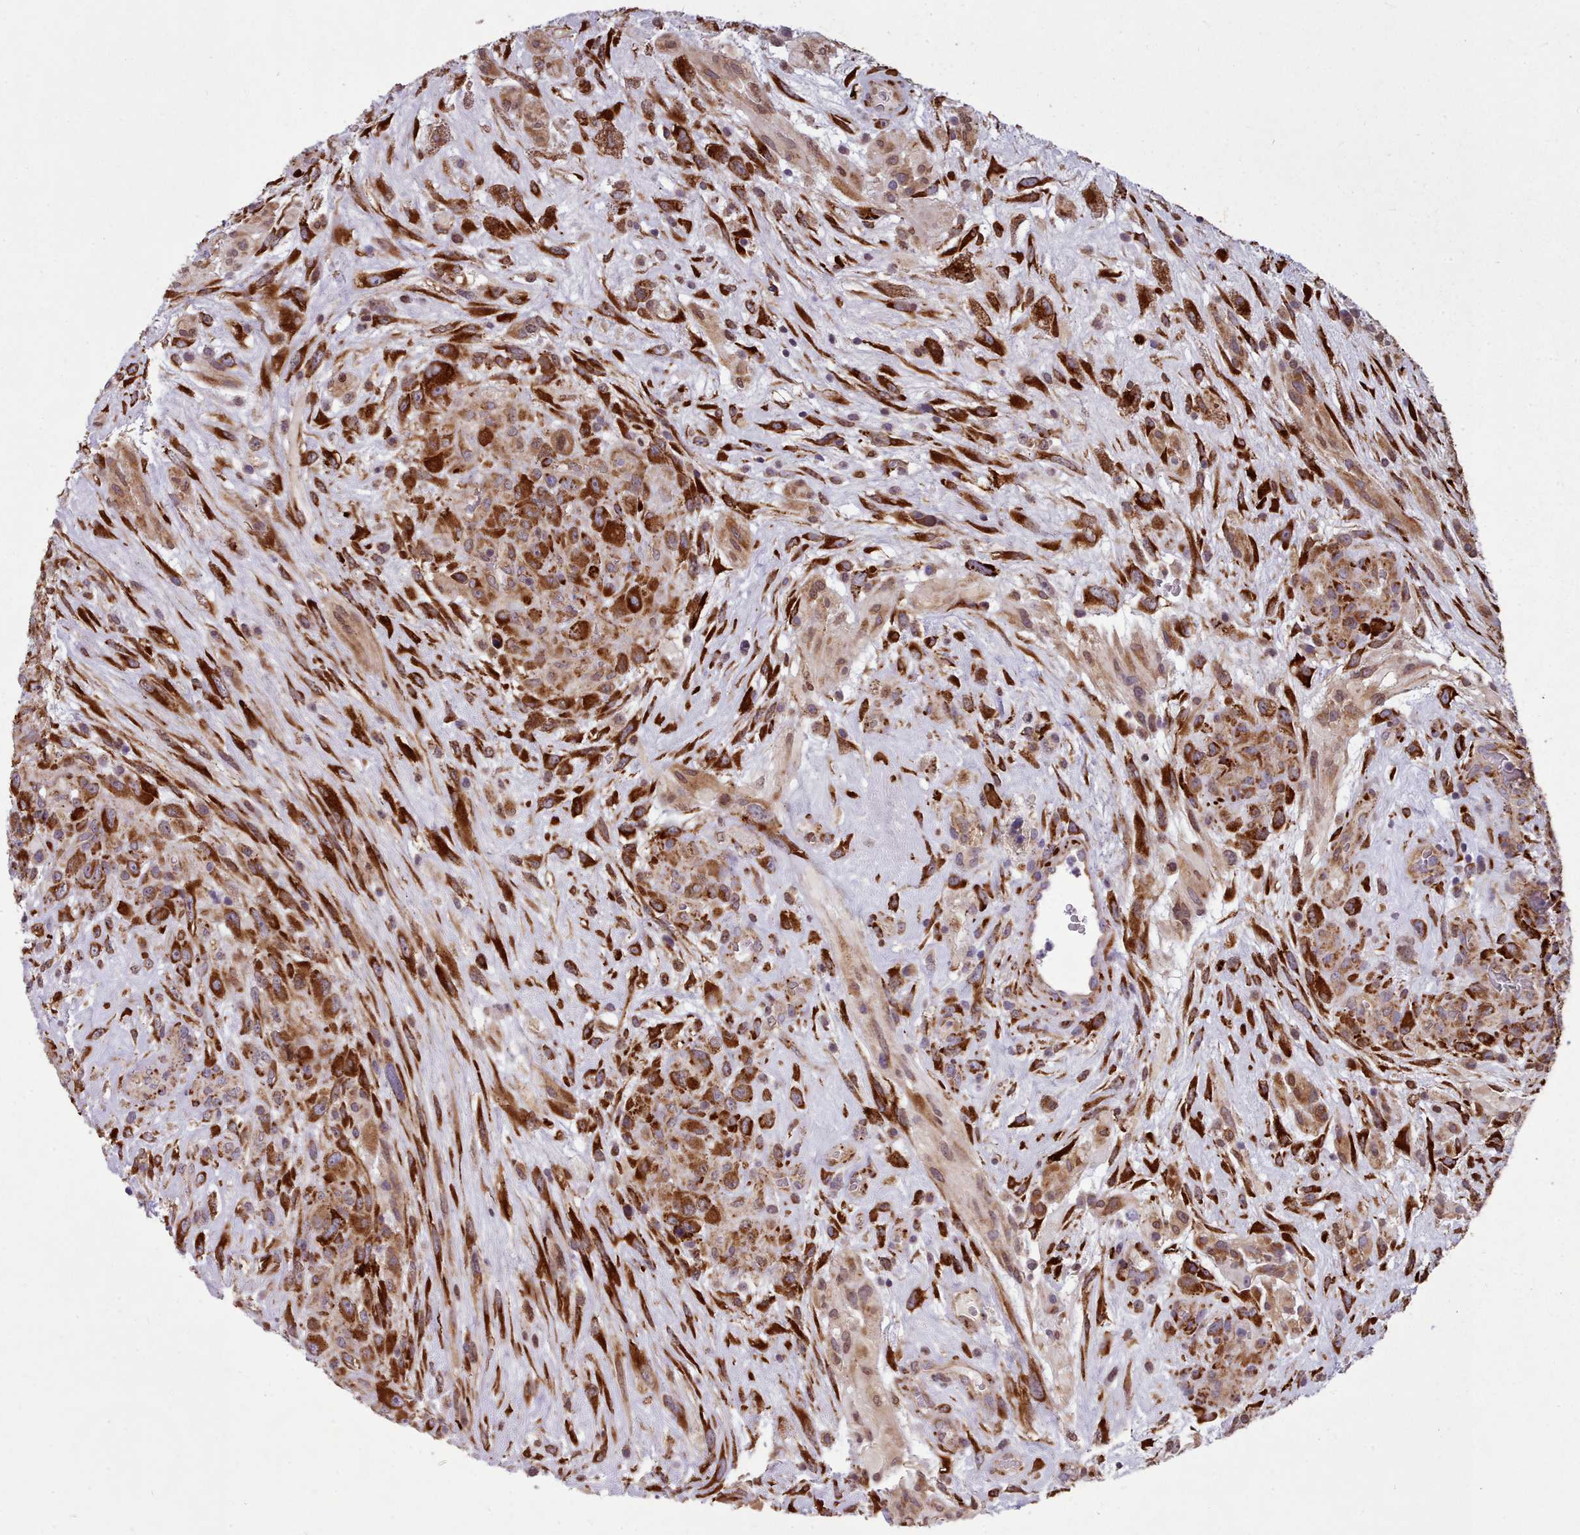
{"staining": {"intensity": "strong", "quantity": "25%-75%", "location": "cytoplasmic/membranous"}, "tissue": "glioma", "cell_type": "Tumor cells", "image_type": "cancer", "snomed": [{"axis": "morphology", "description": "Glioma, malignant, High grade"}, {"axis": "topography", "description": "Brain"}], "caption": "Human high-grade glioma (malignant) stained with a brown dye reveals strong cytoplasmic/membranous positive staining in approximately 25%-75% of tumor cells.", "gene": "FKBP10", "patient": {"sex": "male", "age": 61}}